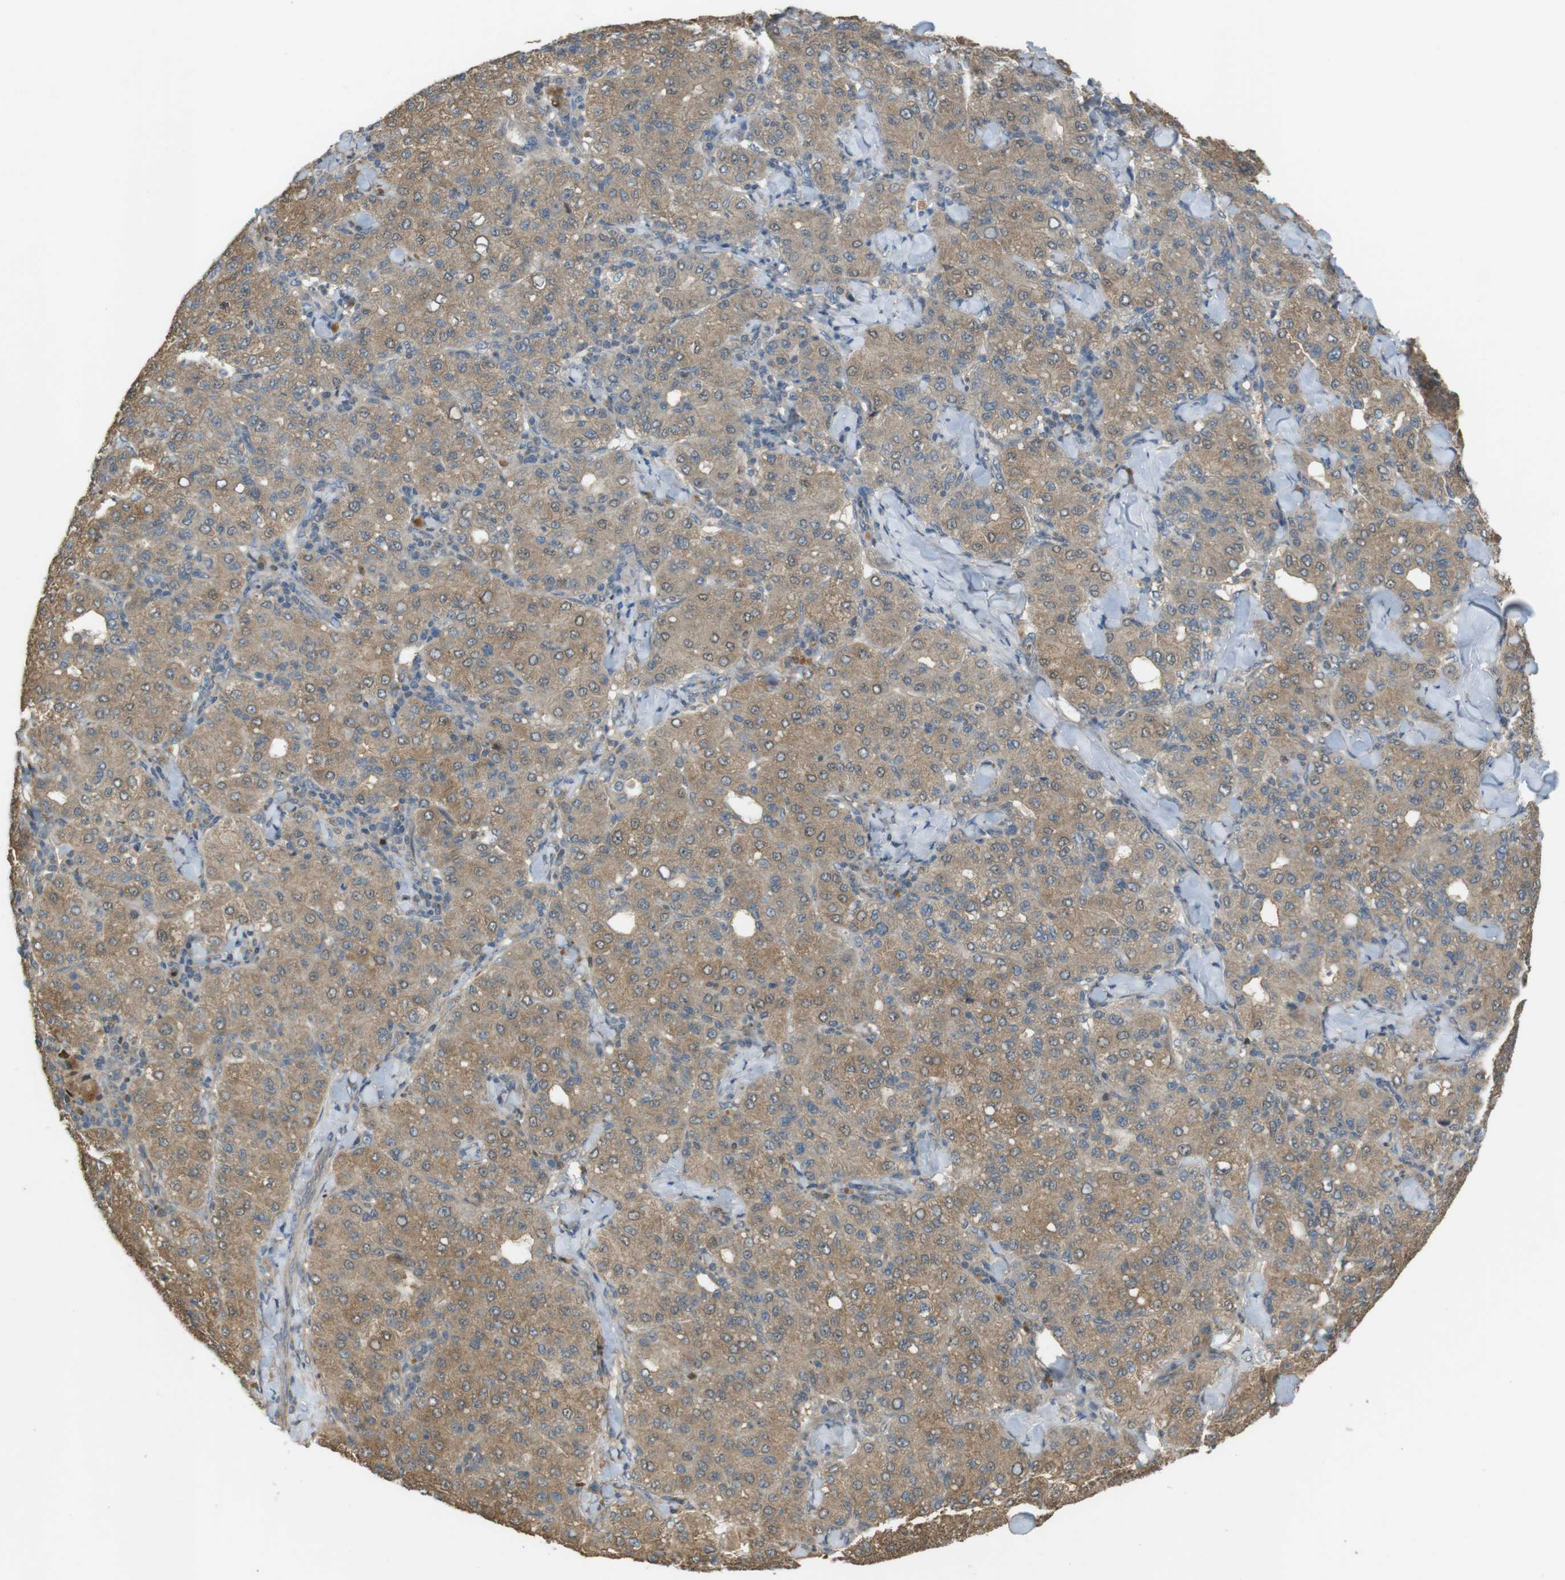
{"staining": {"intensity": "weak", "quantity": ">75%", "location": "cytoplasmic/membranous"}, "tissue": "liver cancer", "cell_type": "Tumor cells", "image_type": "cancer", "snomed": [{"axis": "morphology", "description": "Carcinoma, Hepatocellular, NOS"}, {"axis": "topography", "description": "Liver"}], "caption": "Liver cancer stained with a protein marker shows weak staining in tumor cells.", "gene": "ZDHHC20", "patient": {"sex": "male", "age": 65}}